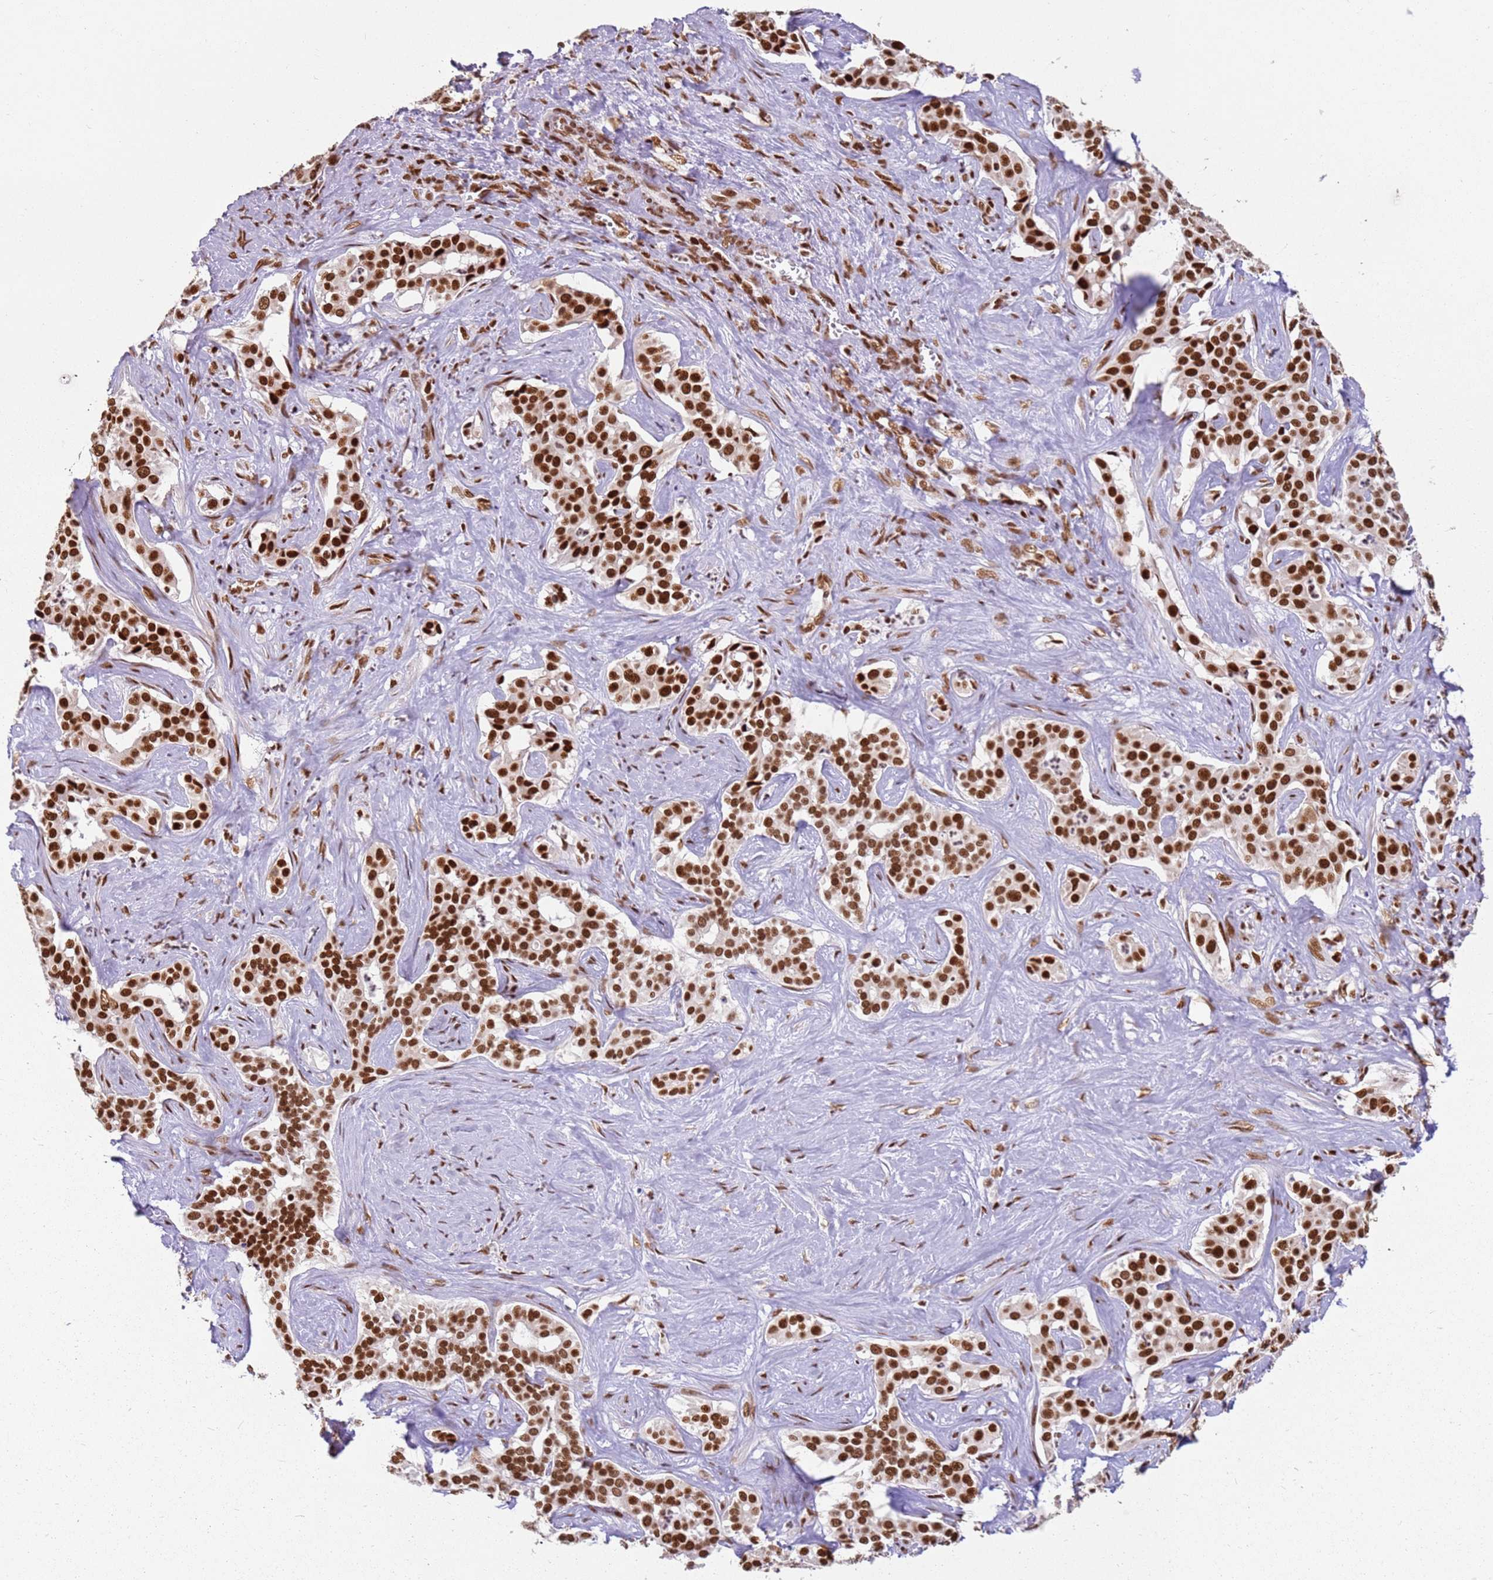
{"staining": {"intensity": "strong", "quantity": ">75%", "location": "nuclear"}, "tissue": "liver cancer", "cell_type": "Tumor cells", "image_type": "cancer", "snomed": [{"axis": "morphology", "description": "Cholangiocarcinoma"}, {"axis": "topography", "description": "Liver"}], "caption": "Strong nuclear staining is seen in approximately >75% of tumor cells in liver cancer (cholangiocarcinoma). Ihc stains the protein of interest in brown and the nuclei are stained blue.", "gene": "TENT4A", "patient": {"sex": "male", "age": 67}}